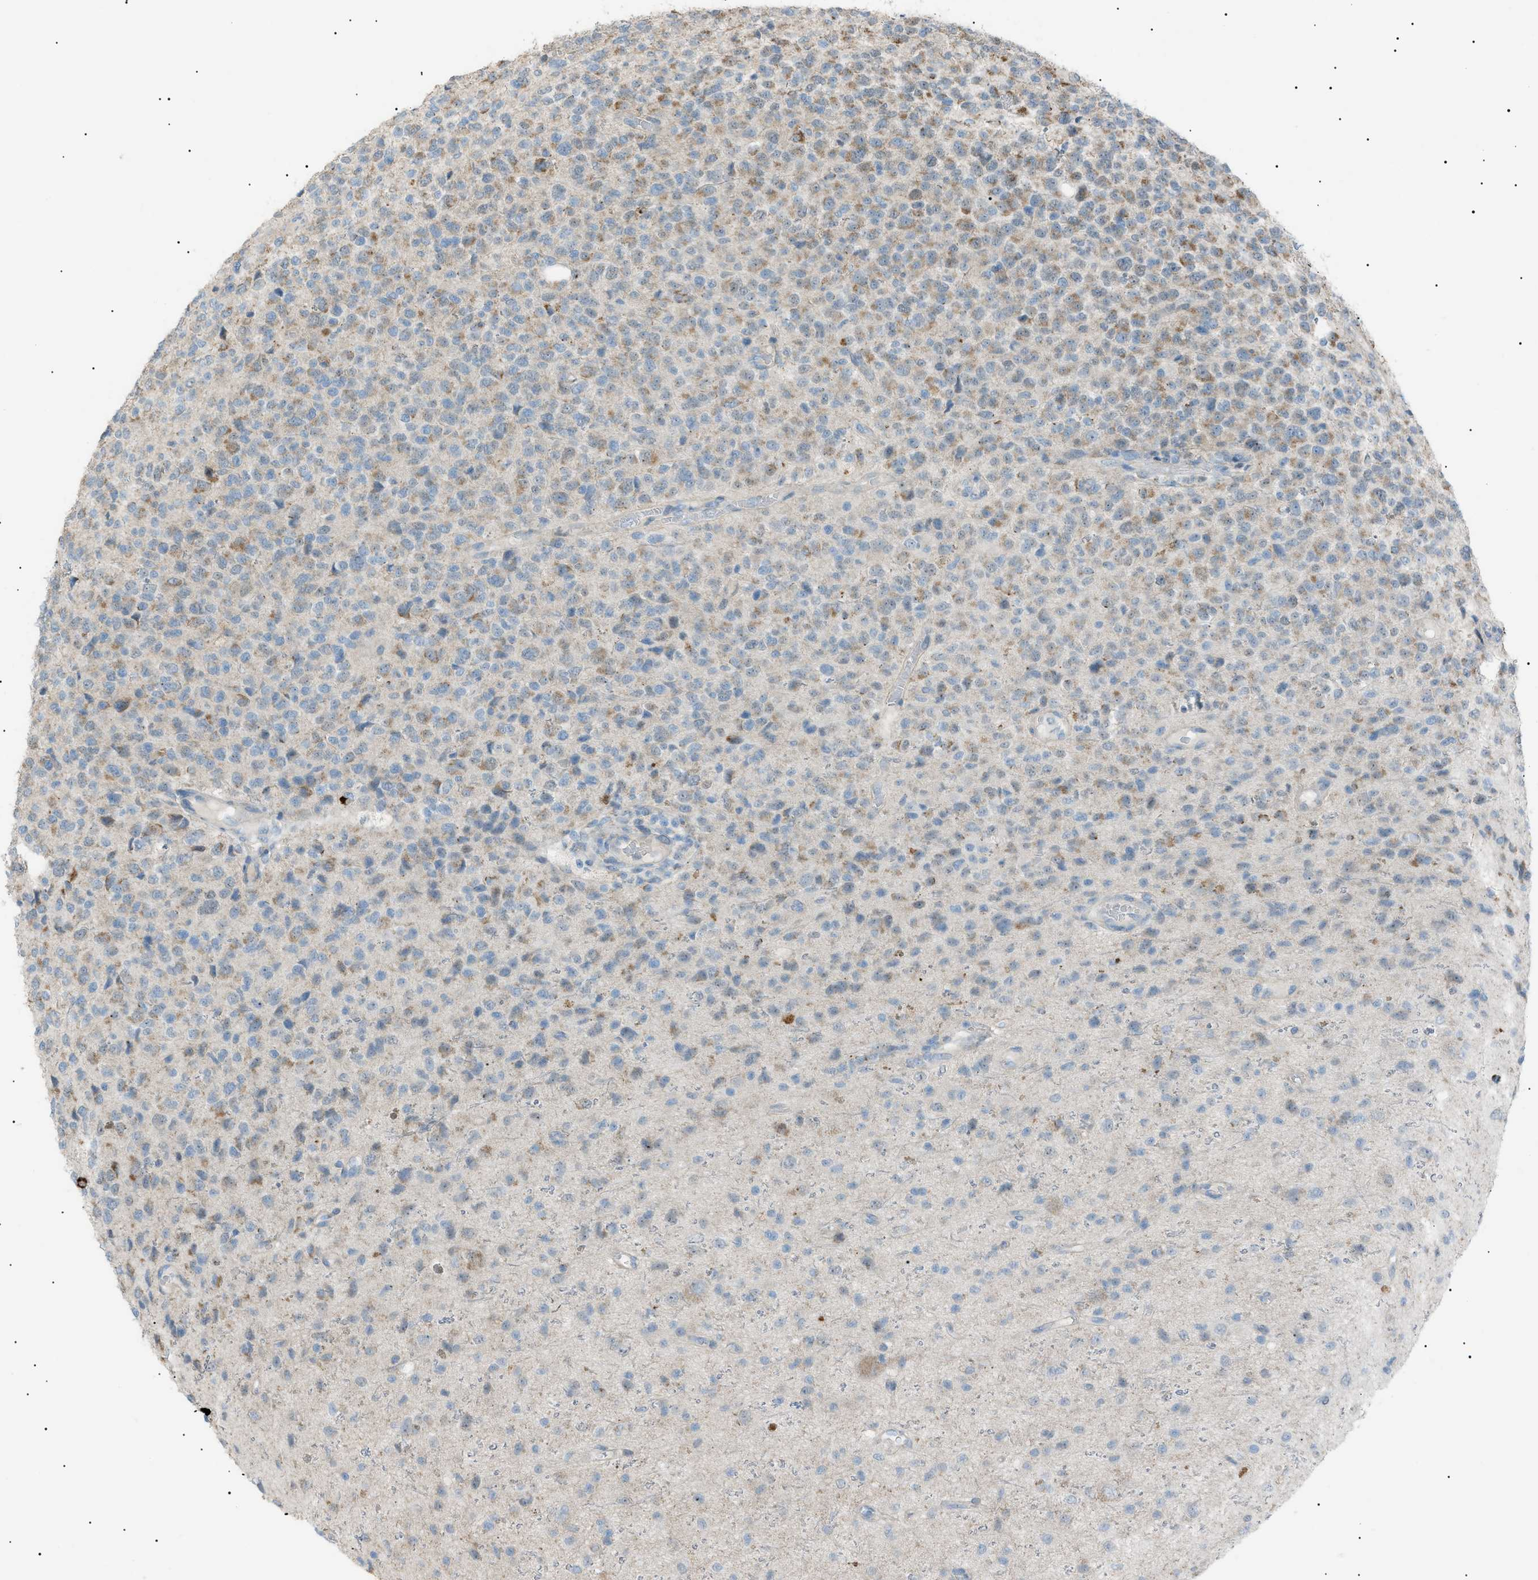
{"staining": {"intensity": "moderate", "quantity": "25%-75%", "location": "cytoplasmic/membranous"}, "tissue": "glioma", "cell_type": "Tumor cells", "image_type": "cancer", "snomed": [{"axis": "morphology", "description": "Glioma, malignant, High grade"}, {"axis": "topography", "description": "pancreas cauda"}], "caption": "Tumor cells show medium levels of moderate cytoplasmic/membranous expression in approximately 25%-75% of cells in human malignant glioma (high-grade). (DAB = brown stain, brightfield microscopy at high magnification).", "gene": "ZNF516", "patient": {"sex": "male", "age": 60}}